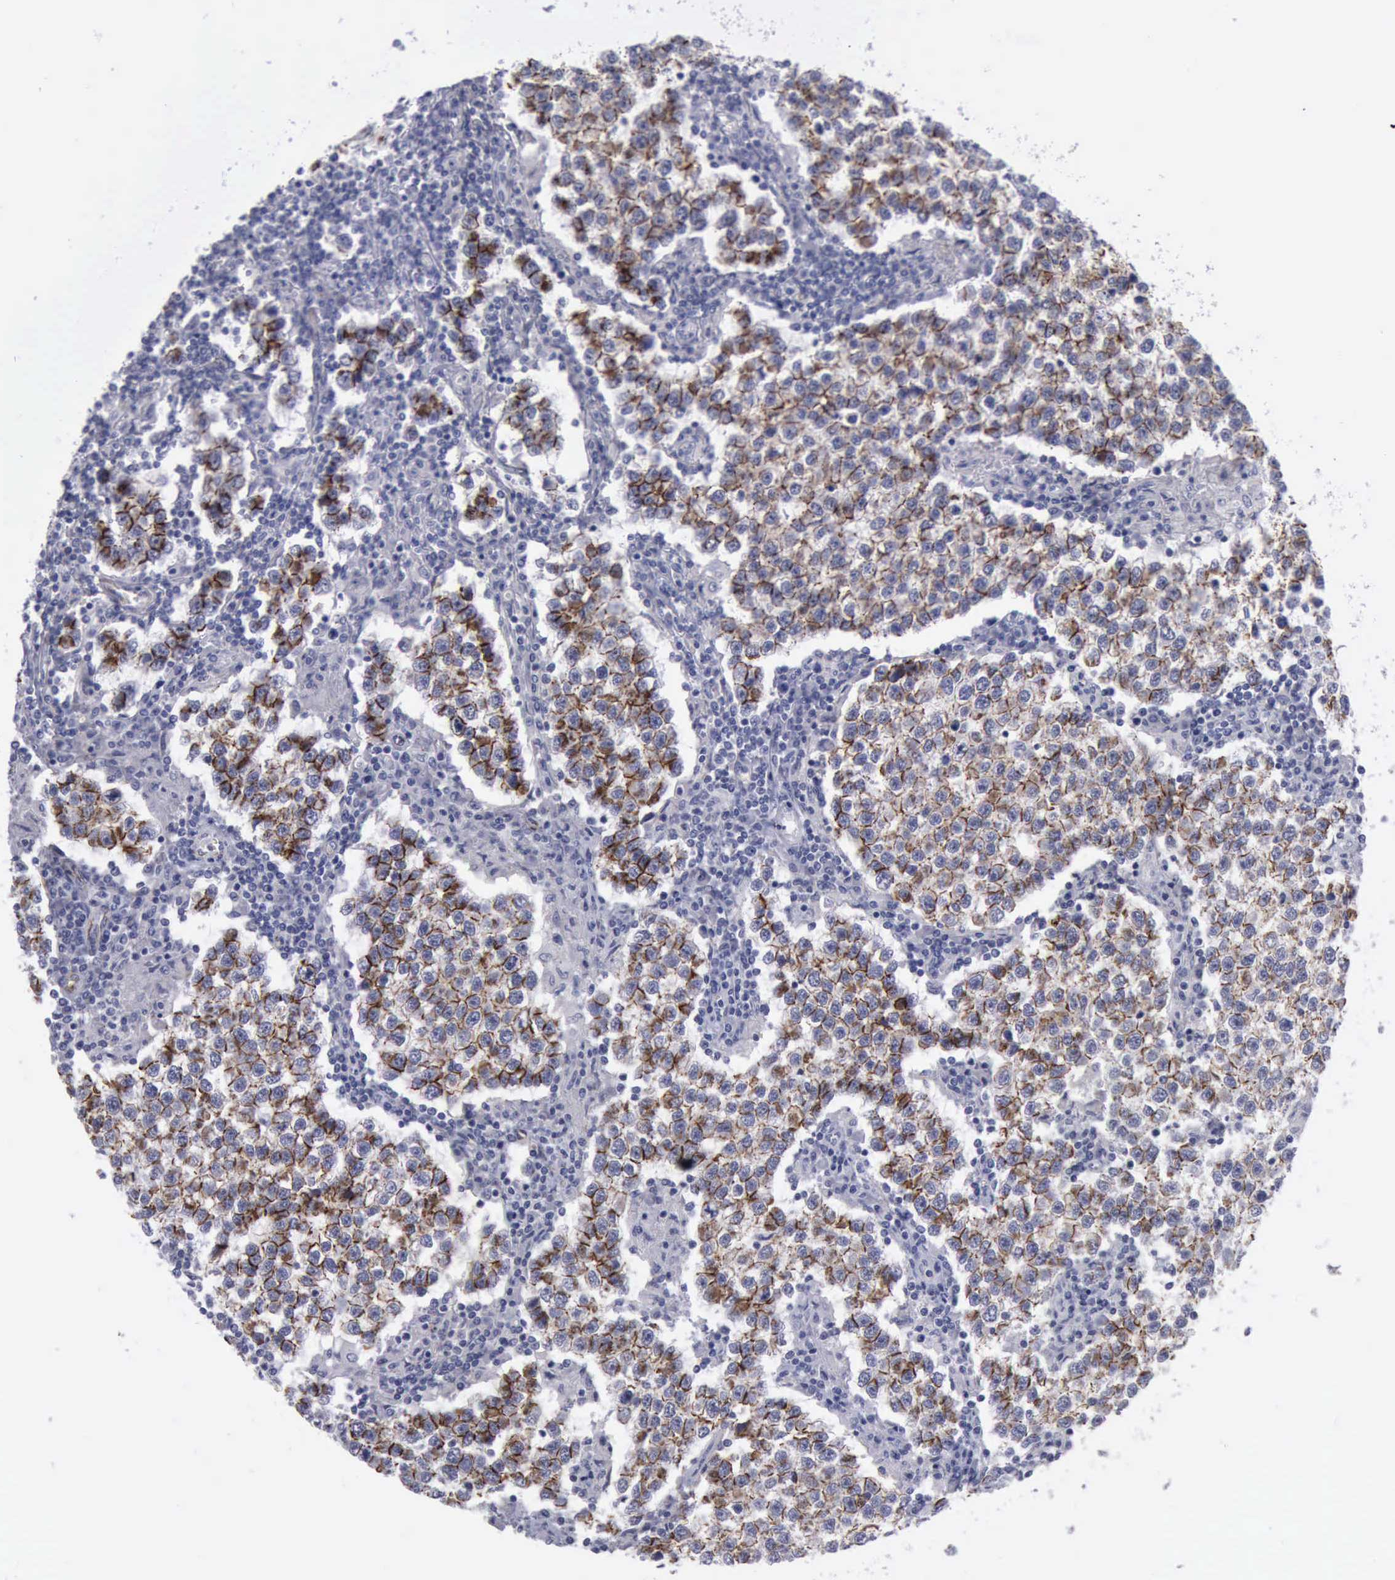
{"staining": {"intensity": "moderate", "quantity": "25%-75%", "location": "cytoplasmic/membranous"}, "tissue": "testis cancer", "cell_type": "Tumor cells", "image_type": "cancer", "snomed": [{"axis": "morphology", "description": "Seminoma, NOS"}, {"axis": "topography", "description": "Testis"}], "caption": "Protein expression analysis of human testis cancer reveals moderate cytoplasmic/membranous staining in approximately 25%-75% of tumor cells. The protein is shown in brown color, while the nuclei are stained blue.", "gene": "CDH2", "patient": {"sex": "male", "age": 36}}